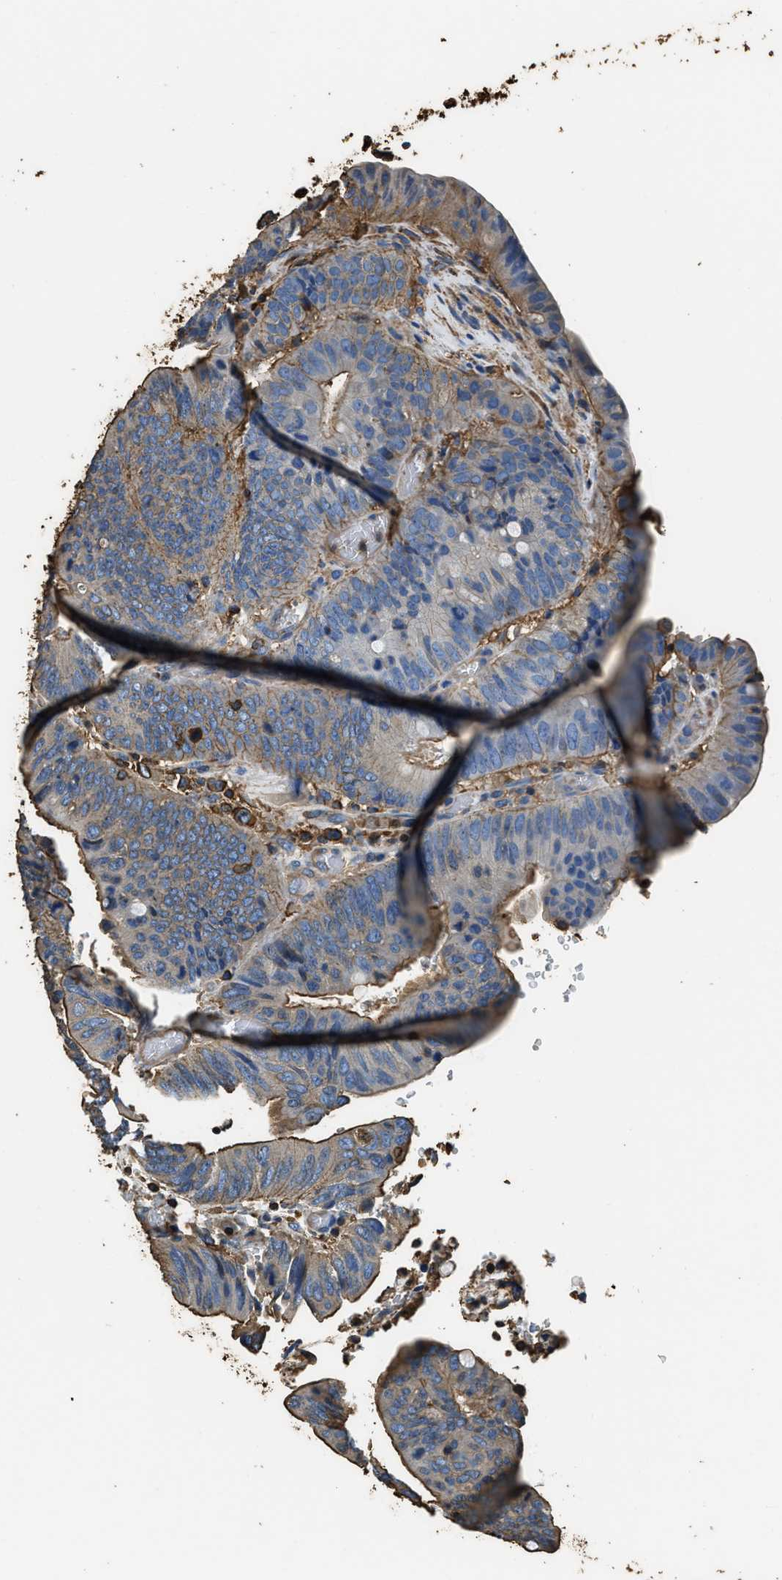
{"staining": {"intensity": "moderate", "quantity": "25%-75%", "location": "cytoplasmic/membranous"}, "tissue": "colorectal cancer", "cell_type": "Tumor cells", "image_type": "cancer", "snomed": [{"axis": "morphology", "description": "Normal tissue, NOS"}, {"axis": "morphology", "description": "Adenocarcinoma, NOS"}, {"axis": "topography", "description": "Rectum"}, {"axis": "topography", "description": "Peripheral nerve tissue"}], "caption": "An image of human colorectal cancer (adenocarcinoma) stained for a protein reveals moderate cytoplasmic/membranous brown staining in tumor cells.", "gene": "ACCS", "patient": {"sex": "male", "age": 92}}